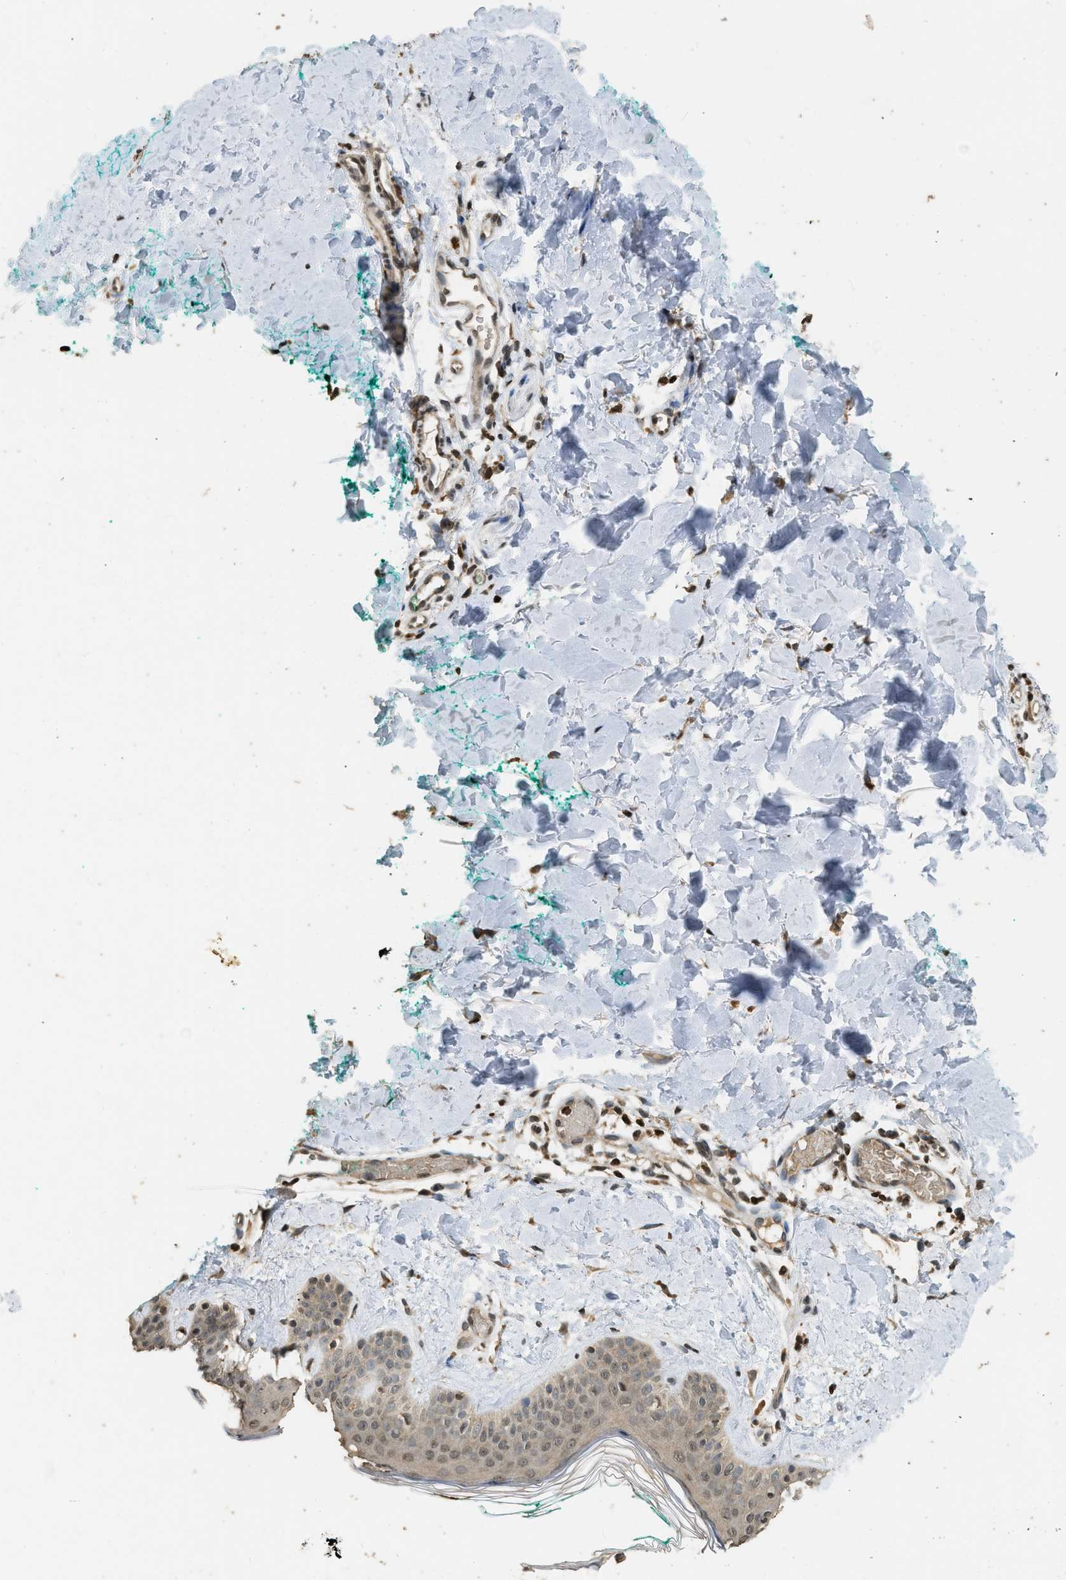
{"staining": {"intensity": "moderate", "quantity": ">75%", "location": "cytoplasmic/membranous,nuclear"}, "tissue": "skin", "cell_type": "Fibroblasts", "image_type": "normal", "snomed": [{"axis": "morphology", "description": "Normal tissue, NOS"}, {"axis": "topography", "description": "Skin"}], "caption": "Fibroblasts demonstrate medium levels of moderate cytoplasmic/membranous,nuclear staining in about >75% of cells in benign skin.", "gene": "SIAH1", "patient": {"sex": "male", "age": 30}}